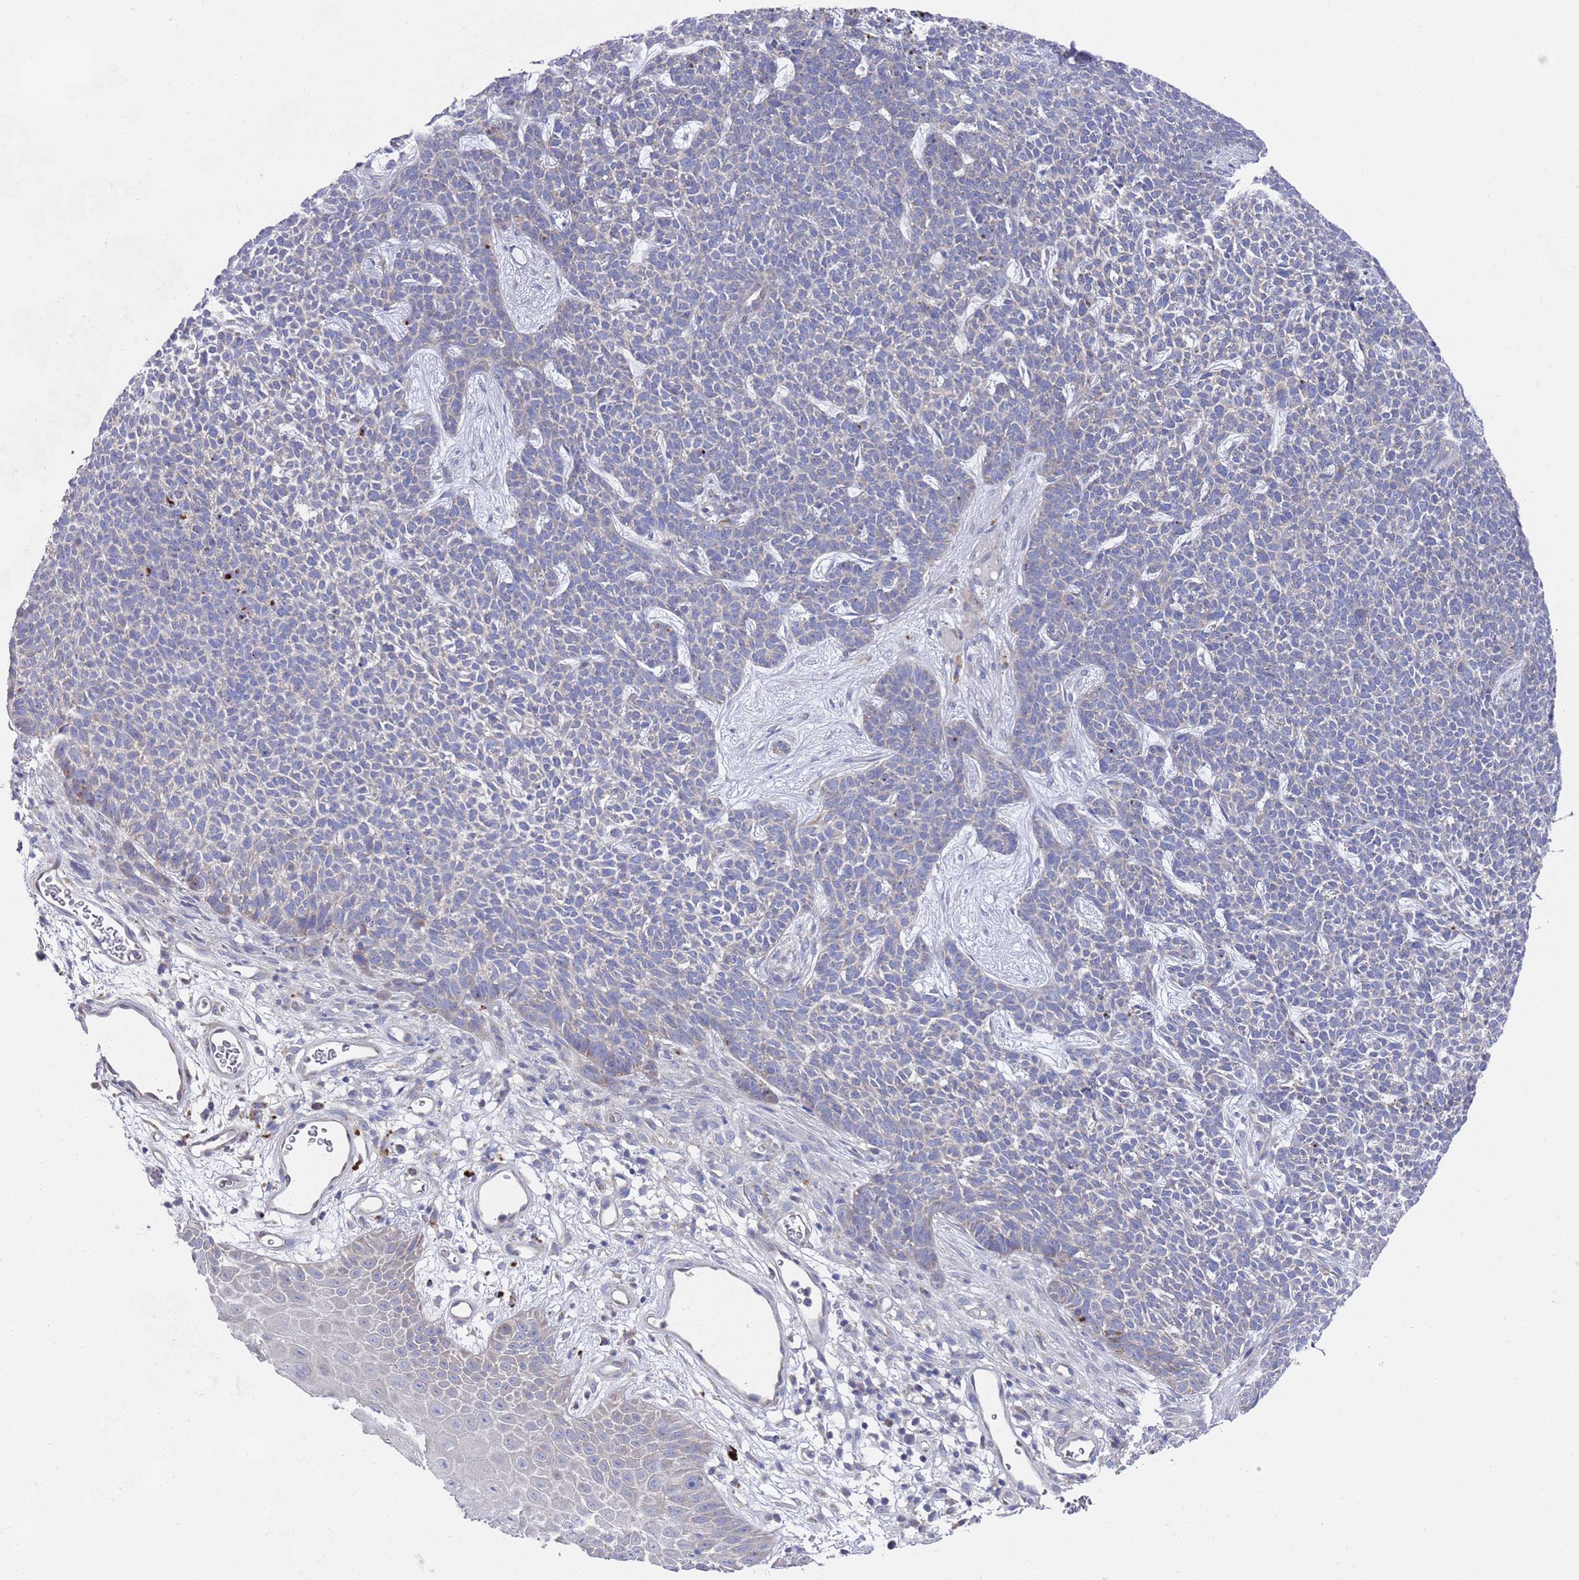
{"staining": {"intensity": "negative", "quantity": "none", "location": "none"}, "tissue": "skin cancer", "cell_type": "Tumor cells", "image_type": "cancer", "snomed": [{"axis": "morphology", "description": "Basal cell carcinoma"}, {"axis": "topography", "description": "Skin"}], "caption": "Immunohistochemistry of basal cell carcinoma (skin) shows no positivity in tumor cells. (Stains: DAB (3,3'-diaminobenzidine) immunohistochemistry (IHC) with hematoxylin counter stain, Microscopy: brightfield microscopy at high magnification).", "gene": "NPEPPS", "patient": {"sex": "female", "age": 84}}